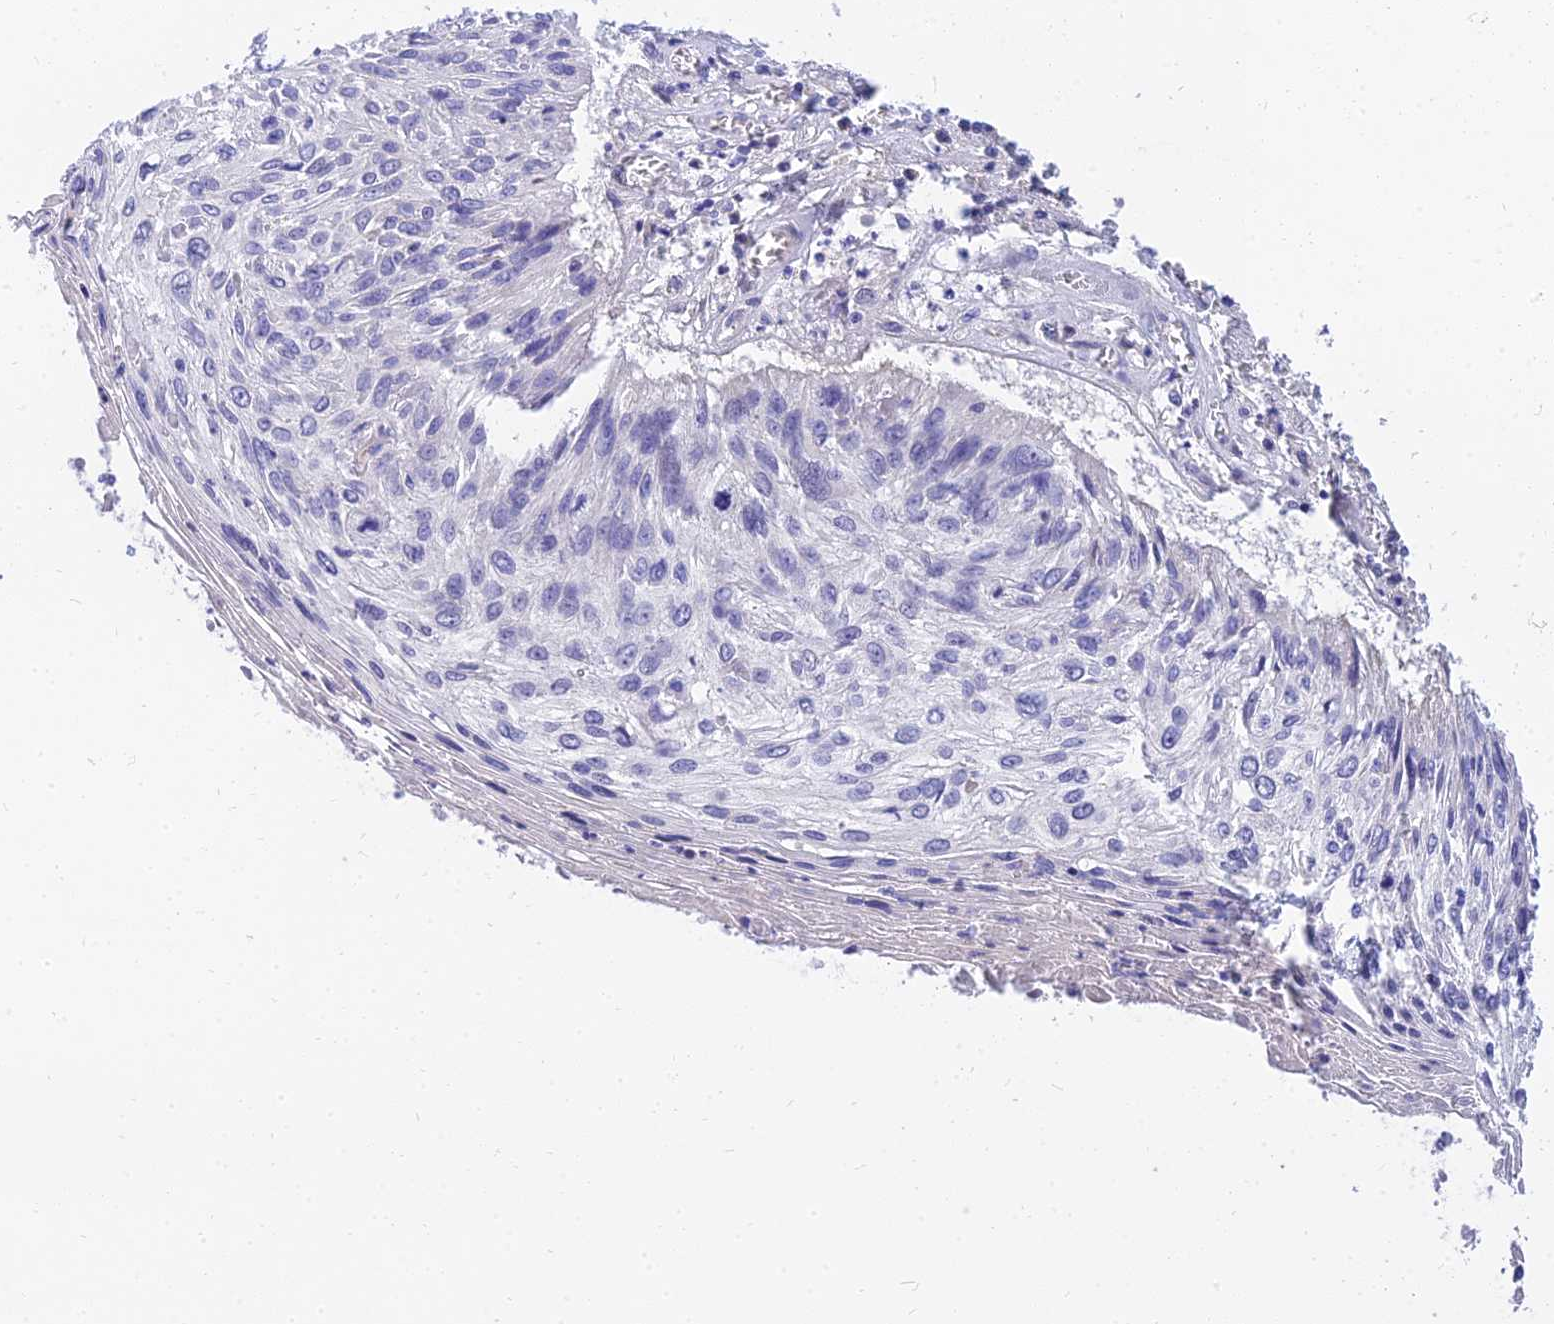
{"staining": {"intensity": "negative", "quantity": "none", "location": "none"}, "tissue": "cervical cancer", "cell_type": "Tumor cells", "image_type": "cancer", "snomed": [{"axis": "morphology", "description": "Squamous cell carcinoma, NOS"}, {"axis": "topography", "description": "Cervix"}], "caption": "Immunohistochemistry (IHC) histopathology image of neoplastic tissue: human squamous cell carcinoma (cervical) stained with DAB shows no significant protein staining in tumor cells.", "gene": "TMEM161B", "patient": {"sex": "female", "age": 51}}